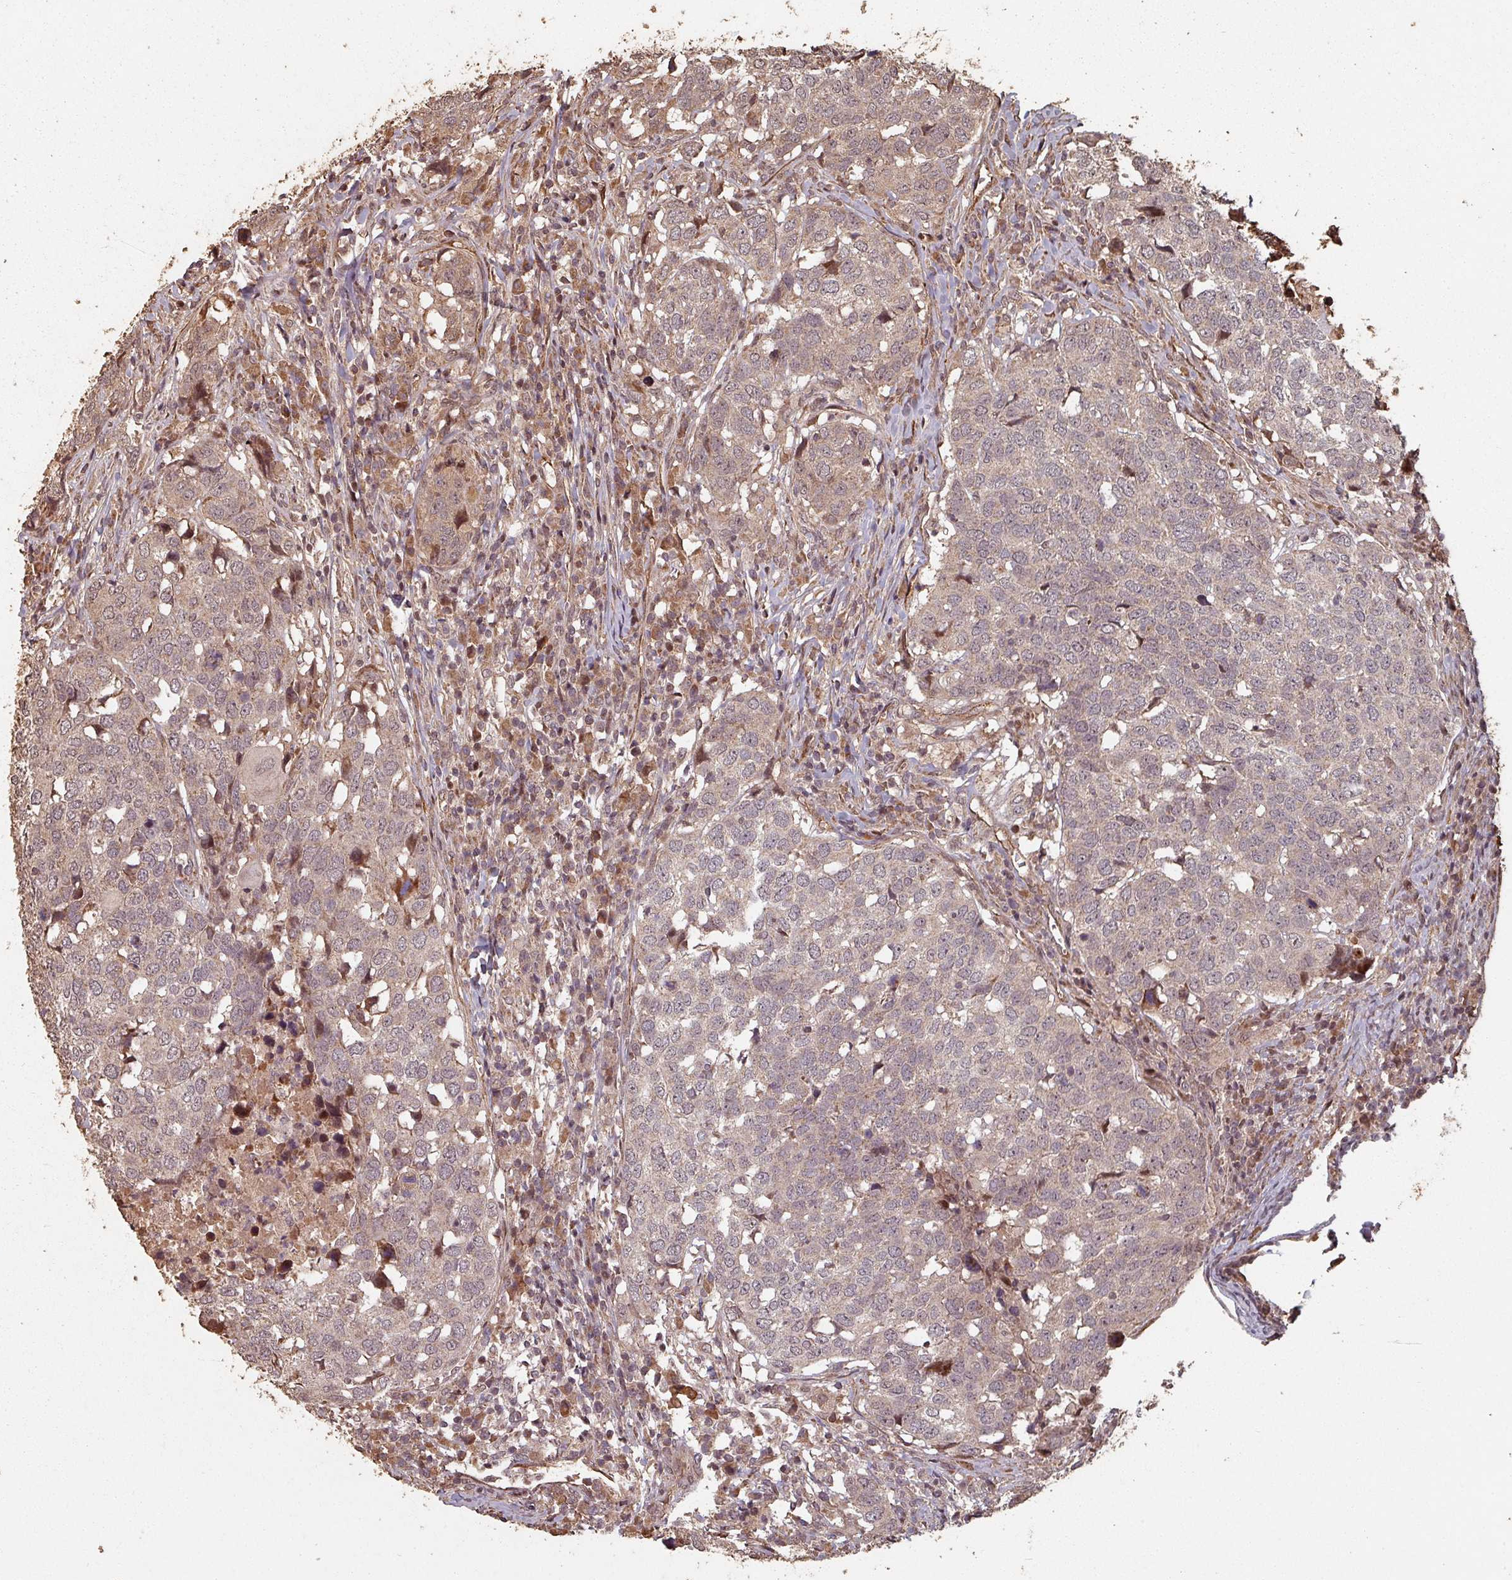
{"staining": {"intensity": "weak", "quantity": "25%-75%", "location": "cytoplasmic/membranous,nuclear"}, "tissue": "head and neck cancer", "cell_type": "Tumor cells", "image_type": "cancer", "snomed": [{"axis": "morphology", "description": "Normal tissue, NOS"}, {"axis": "morphology", "description": "Squamous cell carcinoma, NOS"}, {"axis": "topography", "description": "Skeletal muscle"}, {"axis": "topography", "description": "Vascular tissue"}, {"axis": "topography", "description": "Peripheral nerve tissue"}, {"axis": "topography", "description": "Head-Neck"}], "caption": "A brown stain labels weak cytoplasmic/membranous and nuclear staining of a protein in human head and neck squamous cell carcinoma tumor cells.", "gene": "EID1", "patient": {"sex": "male", "age": 66}}